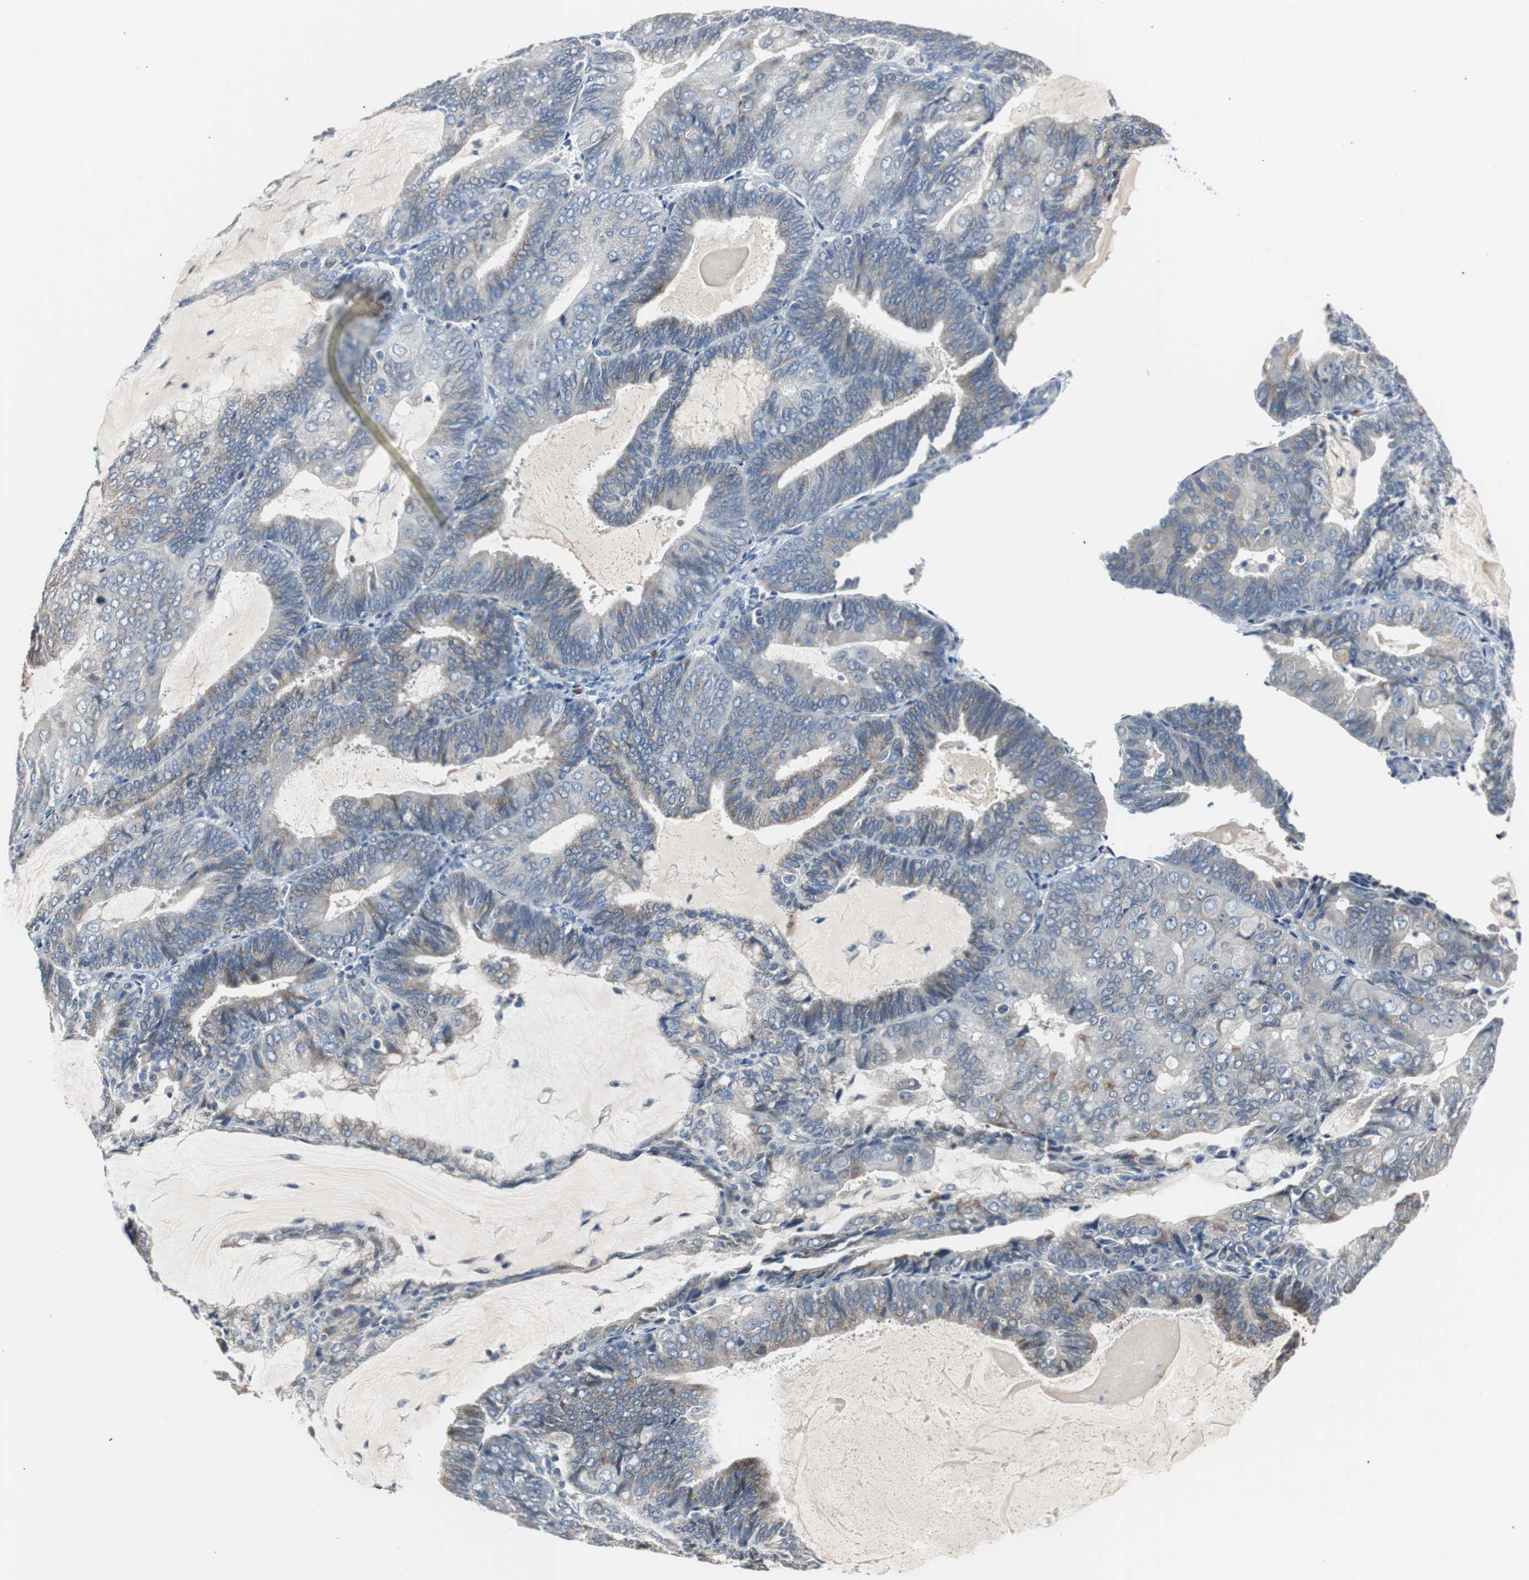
{"staining": {"intensity": "weak", "quantity": "25%-75%", "location": "cytoplasmic/membranous"}, "tissue": "endometrial cancer", "cell_type": "Tumor cells", "image_type": "cancer", "snomed": [{"axis": "morphology", "description": "Adenocarcinoma, NOS"}, {"axis": "topography", "description": "Endometrium"}], "caption": "Protein expression analysis of endometrial cancer (adenocarcinoma) displays weak cytoplasmic/membranous staining in approximately 25%-75% of tumor cells. (IHC, brightfield microscopy, high magnification).", "gene": "SOX30", "patient": {"sex": "female", "age": 81}}